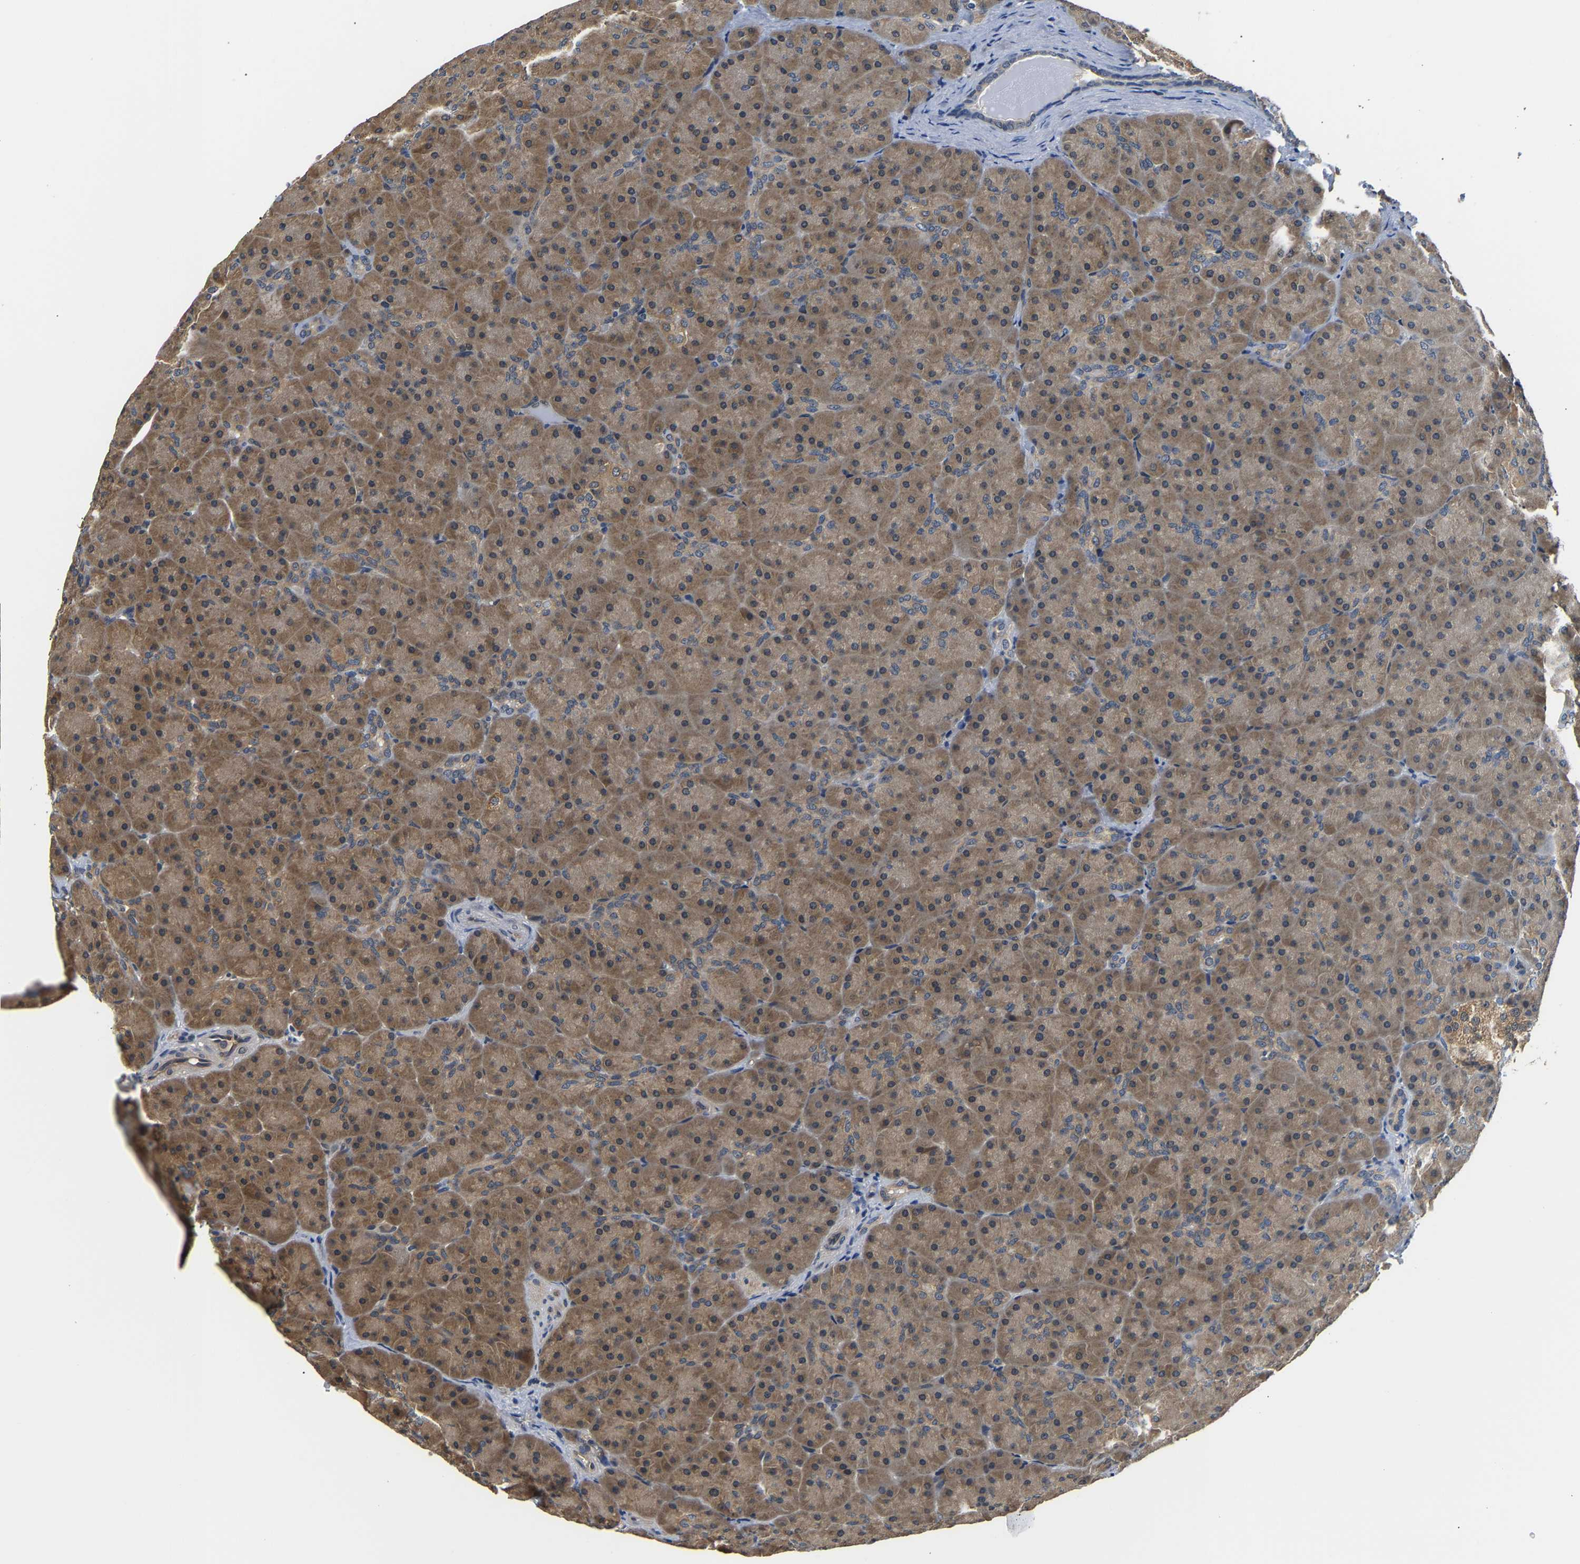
{"staining": {"intensity": "moderate", "quantity": ">75%", "location": "cytoplasmic/membranous"}, "tissue": "pancreas", "cell_type": "Exocrine glandular cells", "image_type": "normal", "snomed": [{"axis": "morphology", "description": "Normal tissue, NOS"}, {"axis": "topography", "description": "Pancreas"}], "caption": "An image of human pancreas stained for a protein shows moderate cytoplasmic/membranous brown staining in exocrine glandular cells. Immunohistochemistry (ihc) stains the protein in brown and the nuclei are stained blue.", "gene": "ARHGEF12", "patient": {"sex": "male", "age": 66}}